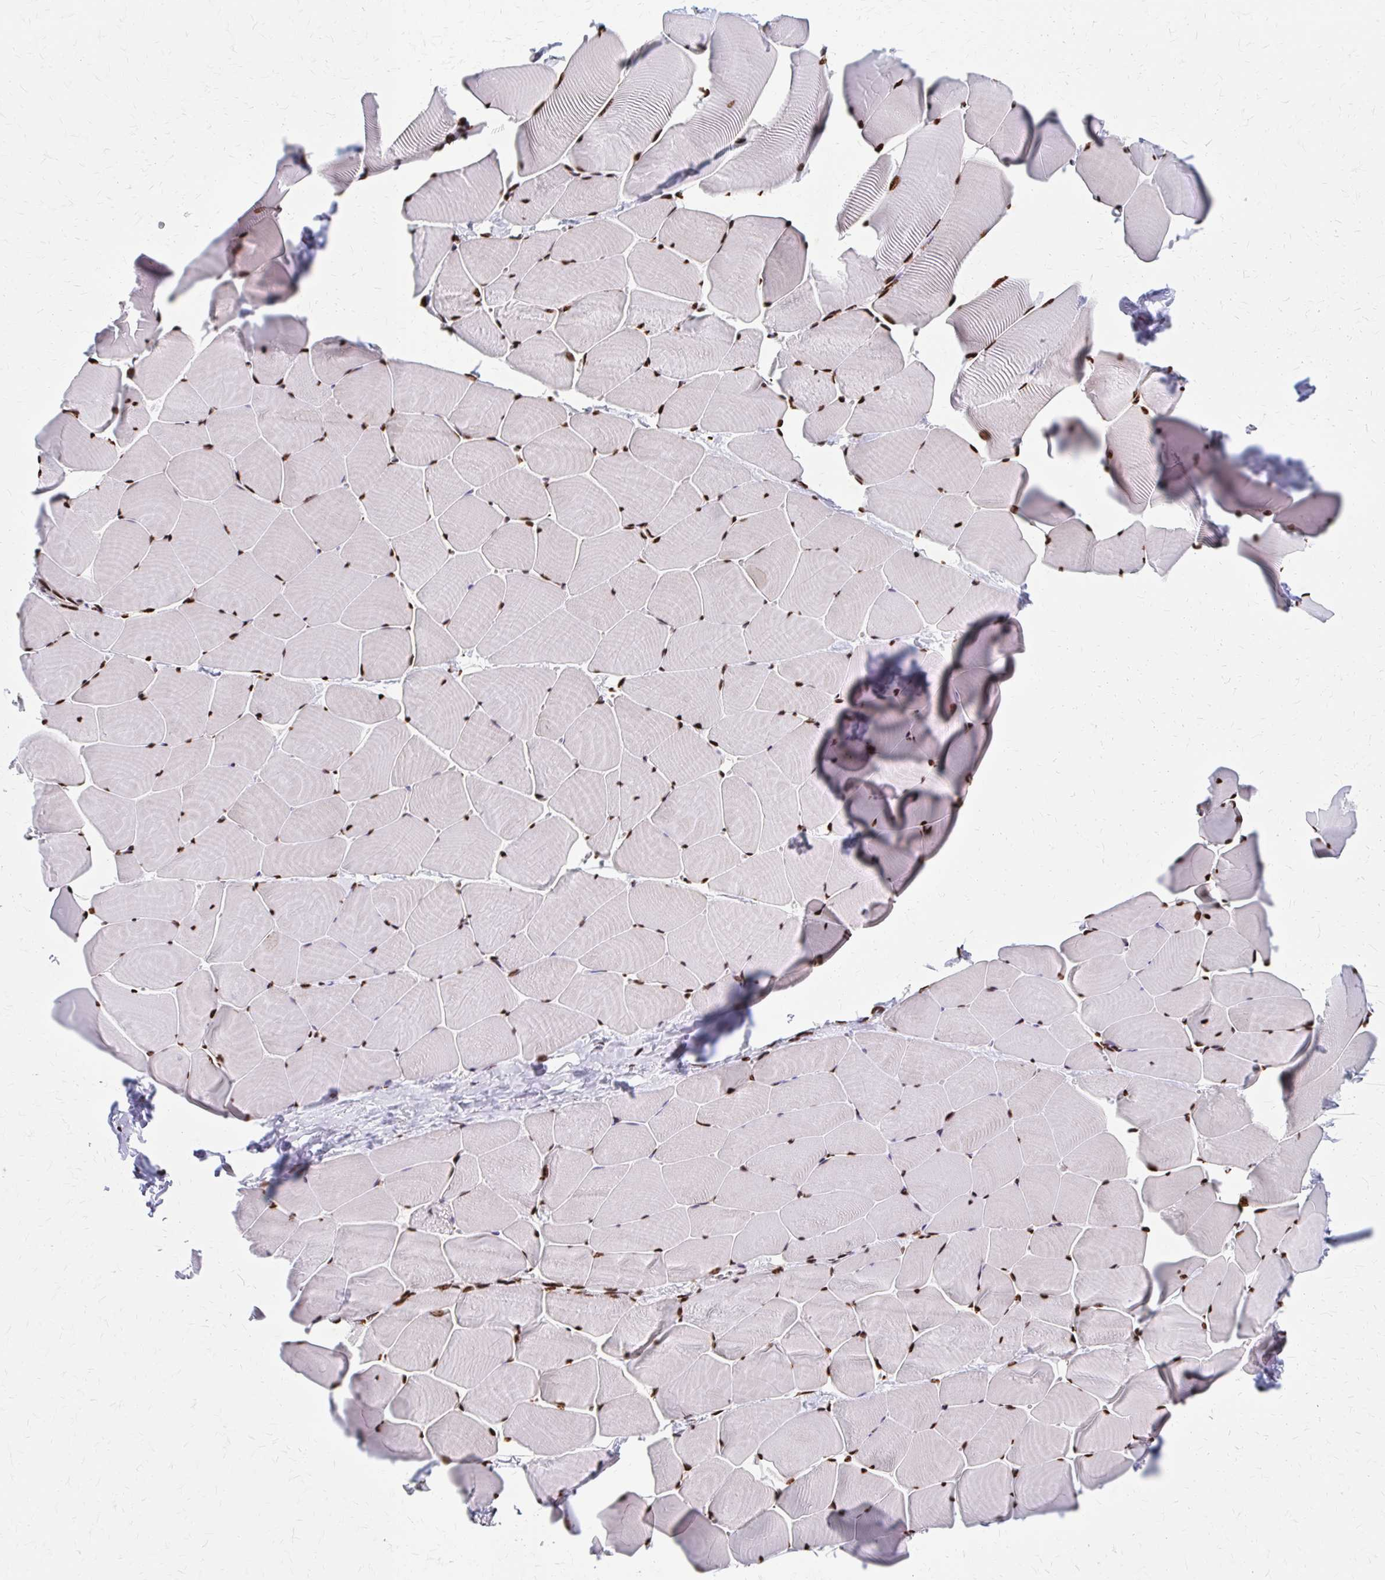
{"staining": {"intensity": "strong", "quantity": "25%-75%", "location": "nuclear"}, "tissue": "skeletal muscle", "cell_type": "Myocytes", "image_type": "normal", "snomed": [{"axis": "morphology", "description": "Normal tissue, NOS"}, {"axis": "topography", "description": "Skeletal muscle"}], "caption": "Skeletal muscle stained for a protein (brown) demonstrates strong nuclear positive positivity in approximately 25%-75% of myocytes.", "gene": "CNKSR3", "patient": {"sex": "male", "age": 25}}